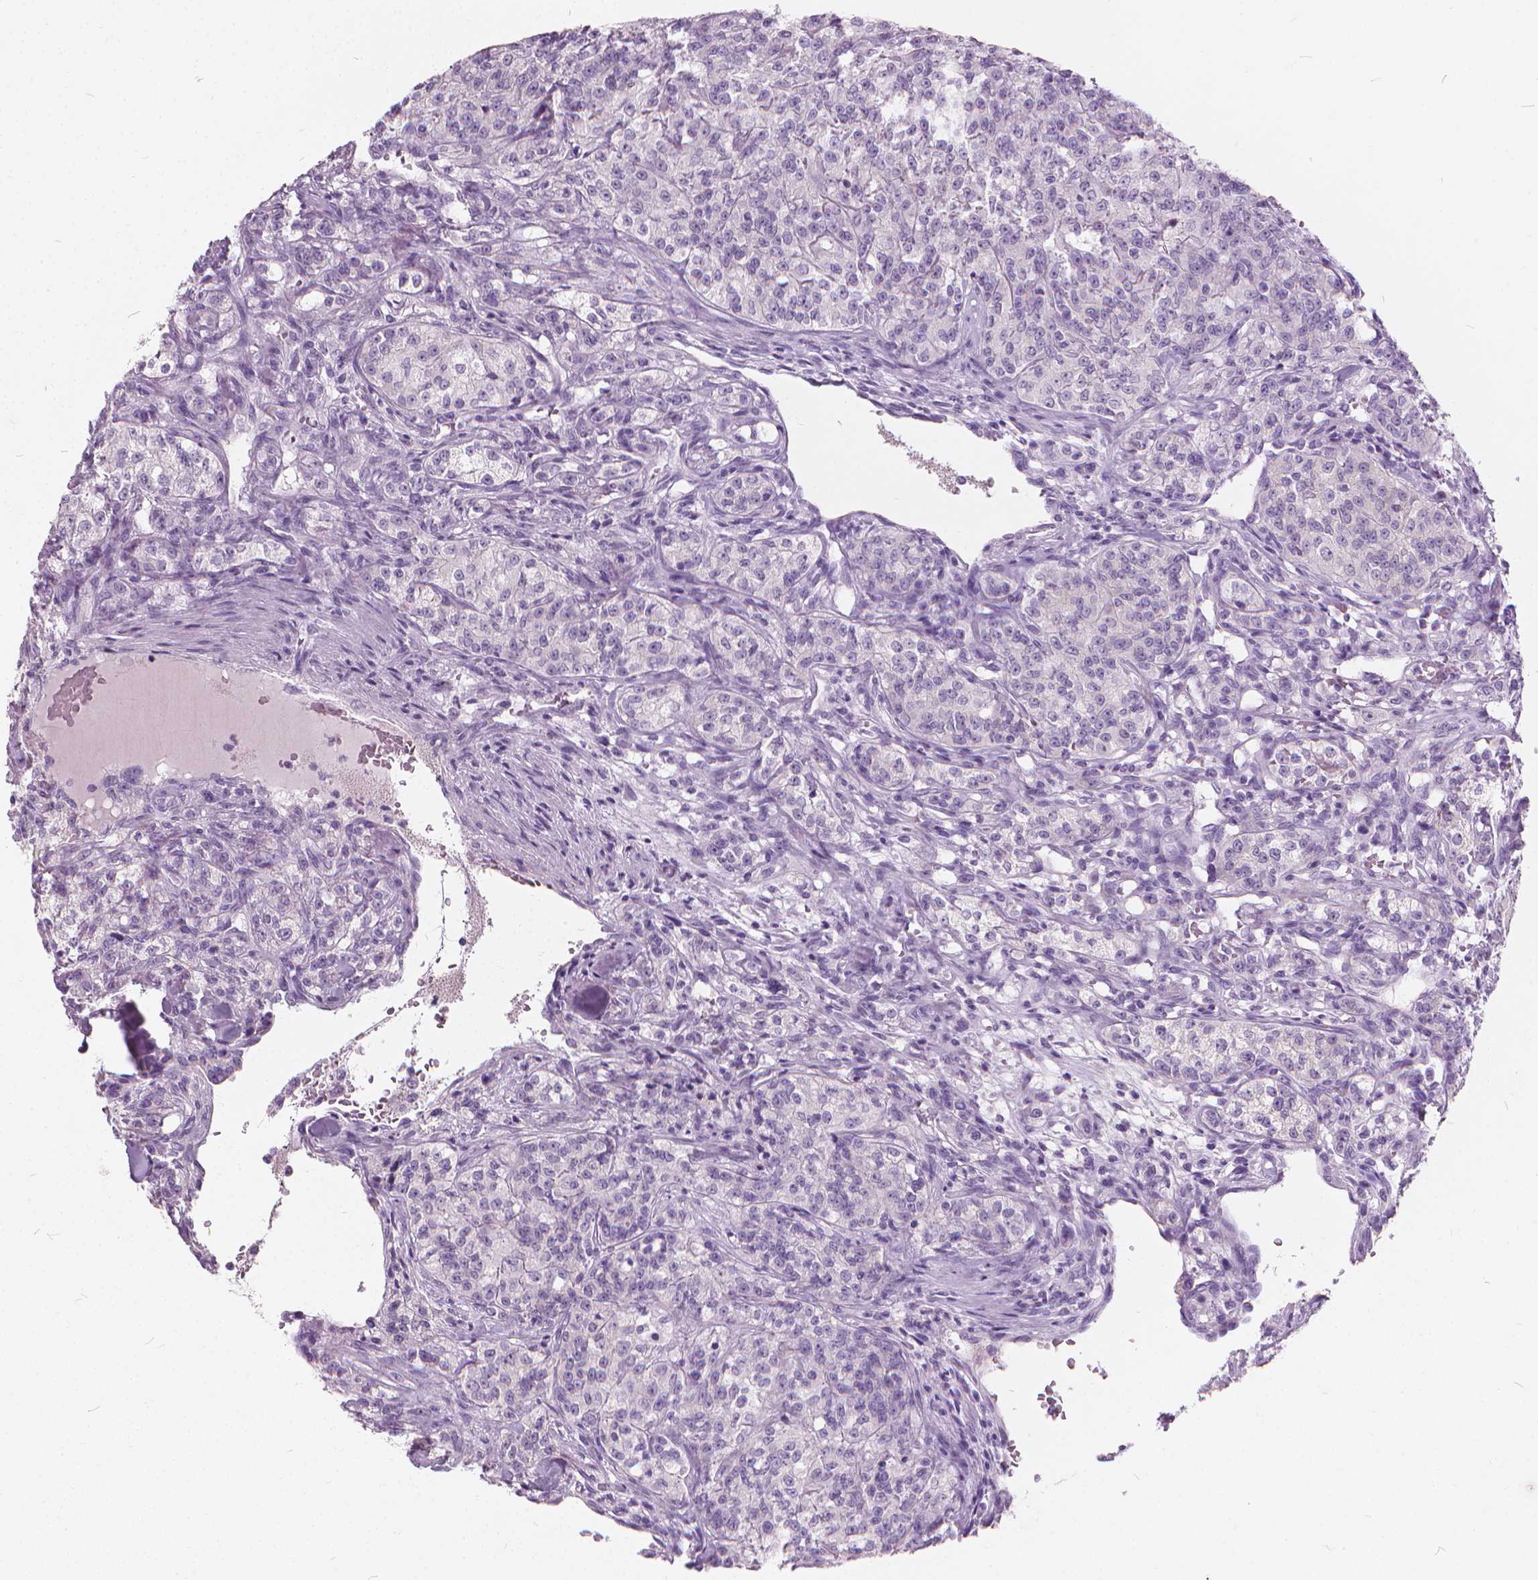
{"staining": {"intensity": "negative", "quantity": "none", "location": "none"}, "tissue": "renal cancer", "cell_type": "Tumor cells", "image_type": "cancer", "snomed": [{"axis": "morphology", "description": "Adenocarcinoma, NOS"}, {"axis": "topography", "description": "Kidney"}], "caption": "Protein analysis of renal cancer (adenocarcinoma) exhibits no significant positivity in tumor cells.", "gene": "DNM1", "patient": {"sex": "female", "age": 63}}